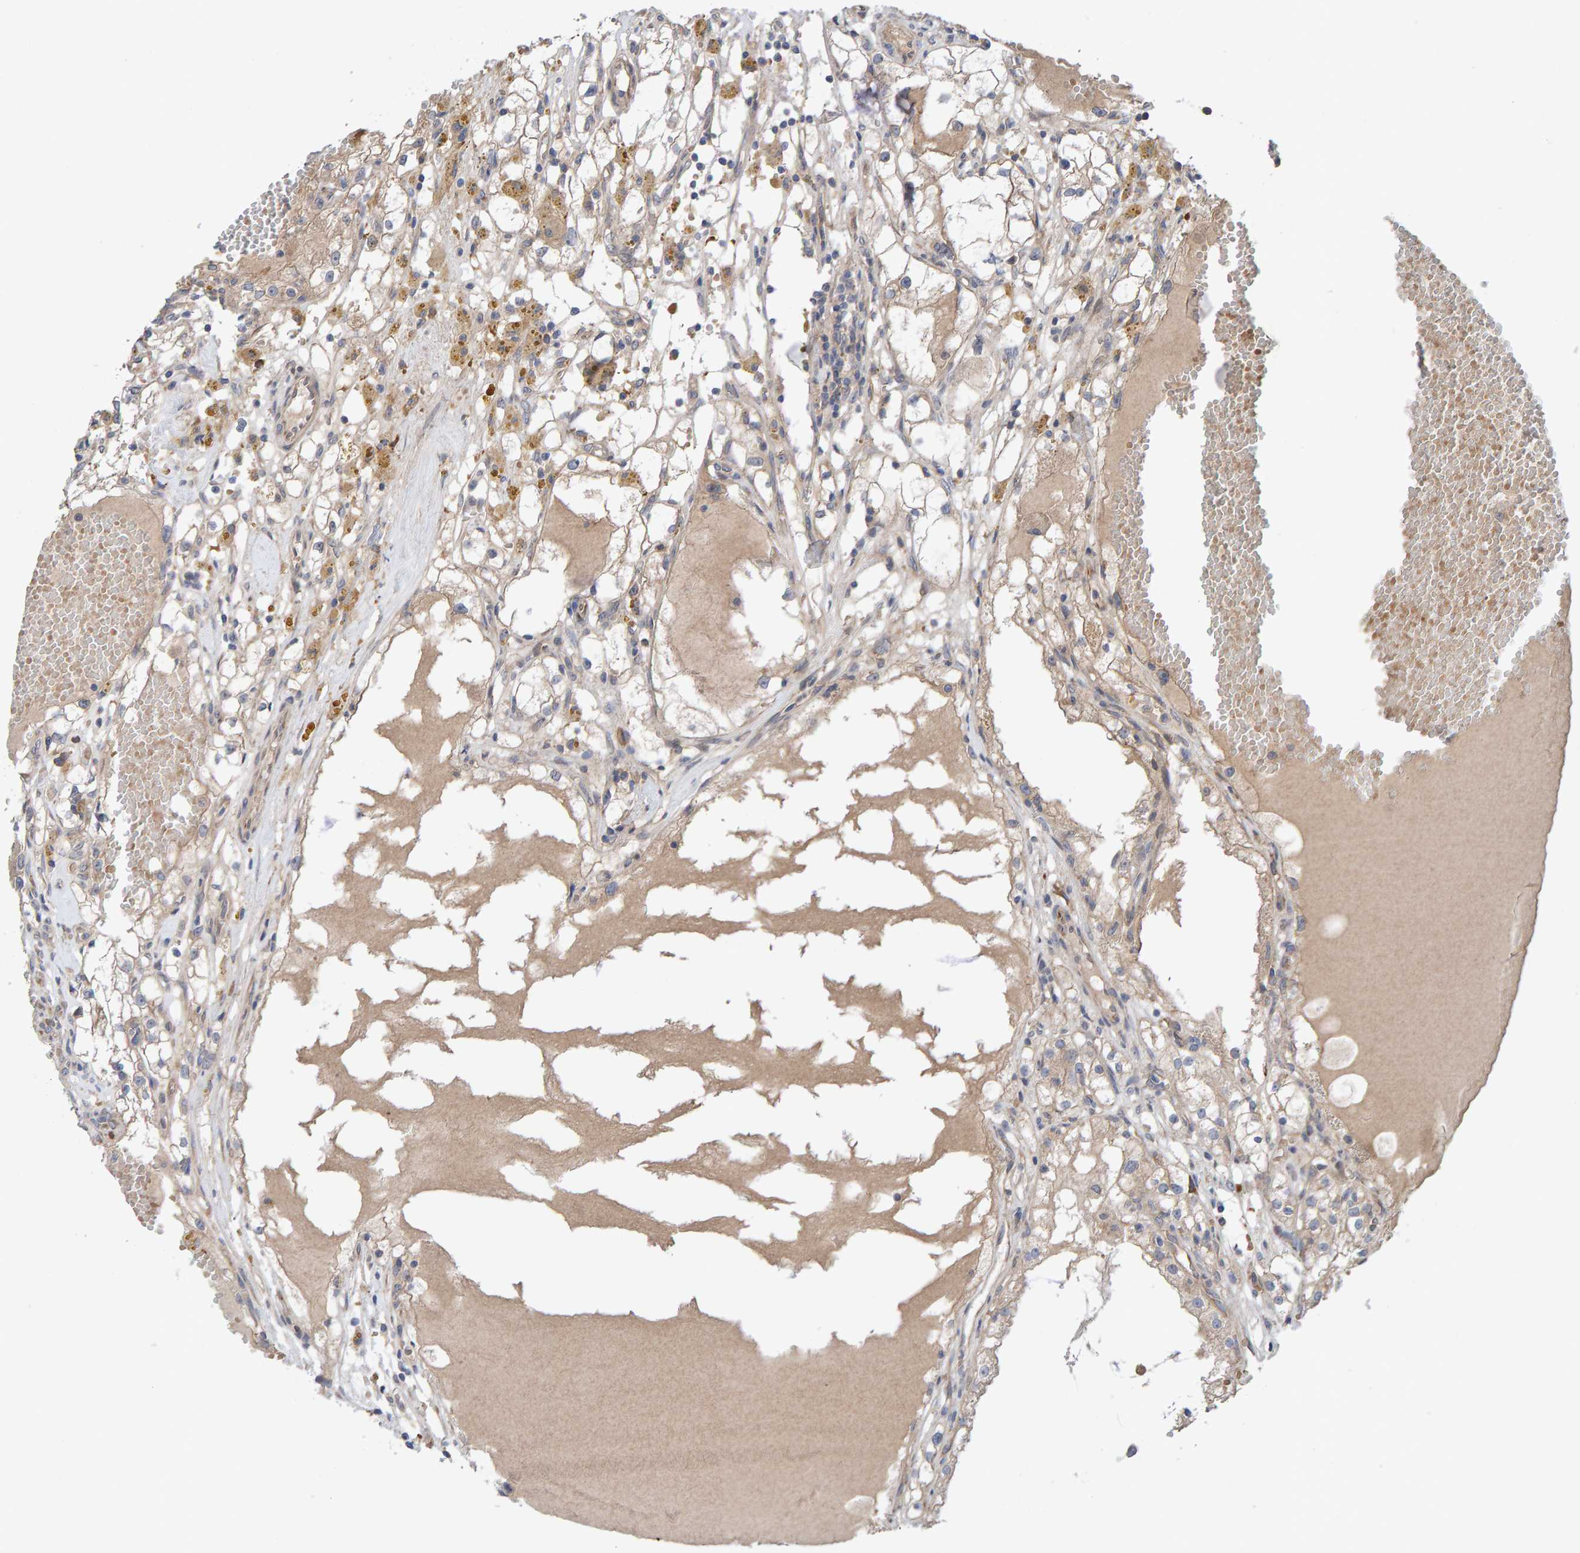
{"staining": {"intensity": "weak", "quantity": ">75%", "location": "cytoplasmic/membranous"}, "tissue": "renal cancer", "cell_type": "Tumor cells", "image_type": "cancer", "snomed": [{"axis": "morphology", "description": "Adenocarcinoma, NOS"}, {"axis": "topography", "description": "Kidney"}], "caption": "Renal cancer stained with a protein marker shows weak staining in tumor cells.", "gene": "LRSAM1", "patient": {"sex": "male", "age": 56}}